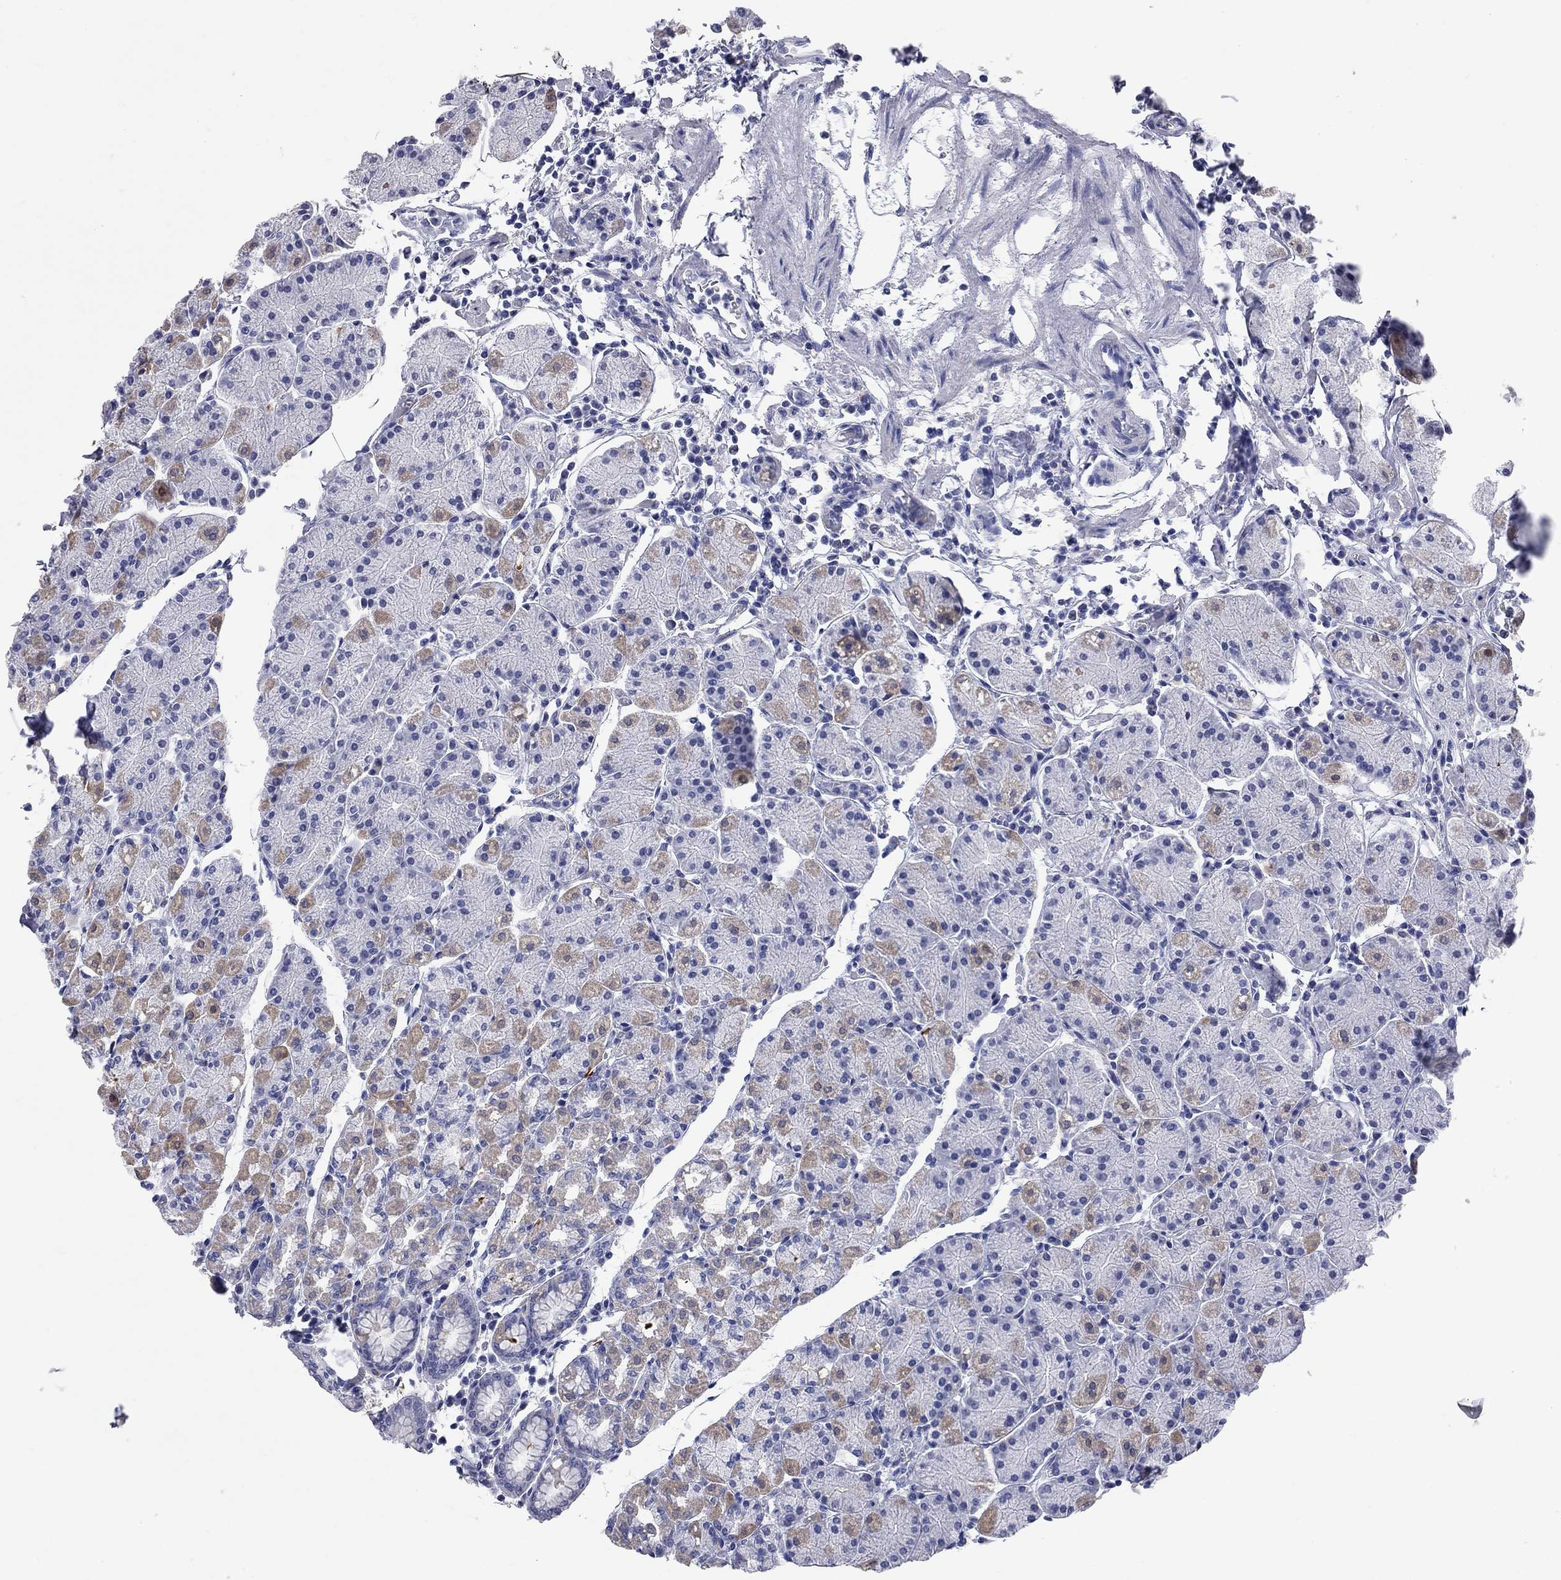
{"staining": {"intensity": "moderate", "quantity": "<25%", "location": "cytoplasmic/membranous"}, "tissue": "stomach", "cell_type": "Glandular cells", "image_type": "normal", "snomed": [{"axis": "morphology", "description": "Normal tissue, NOS"}, {"axis": "topography", "description": "Stomach"}], "caption": "A photomicrograph of human stomach stained for a protein displays moderate cytoplasmic/membranous brown staining in glandular cells. Using DAB (brown) and hematoxylin (blue) stains, captured at high magnification using brightfield microscopy.", "gene": "FAM221B", "patient": {"sex": "male", "age": 54}}